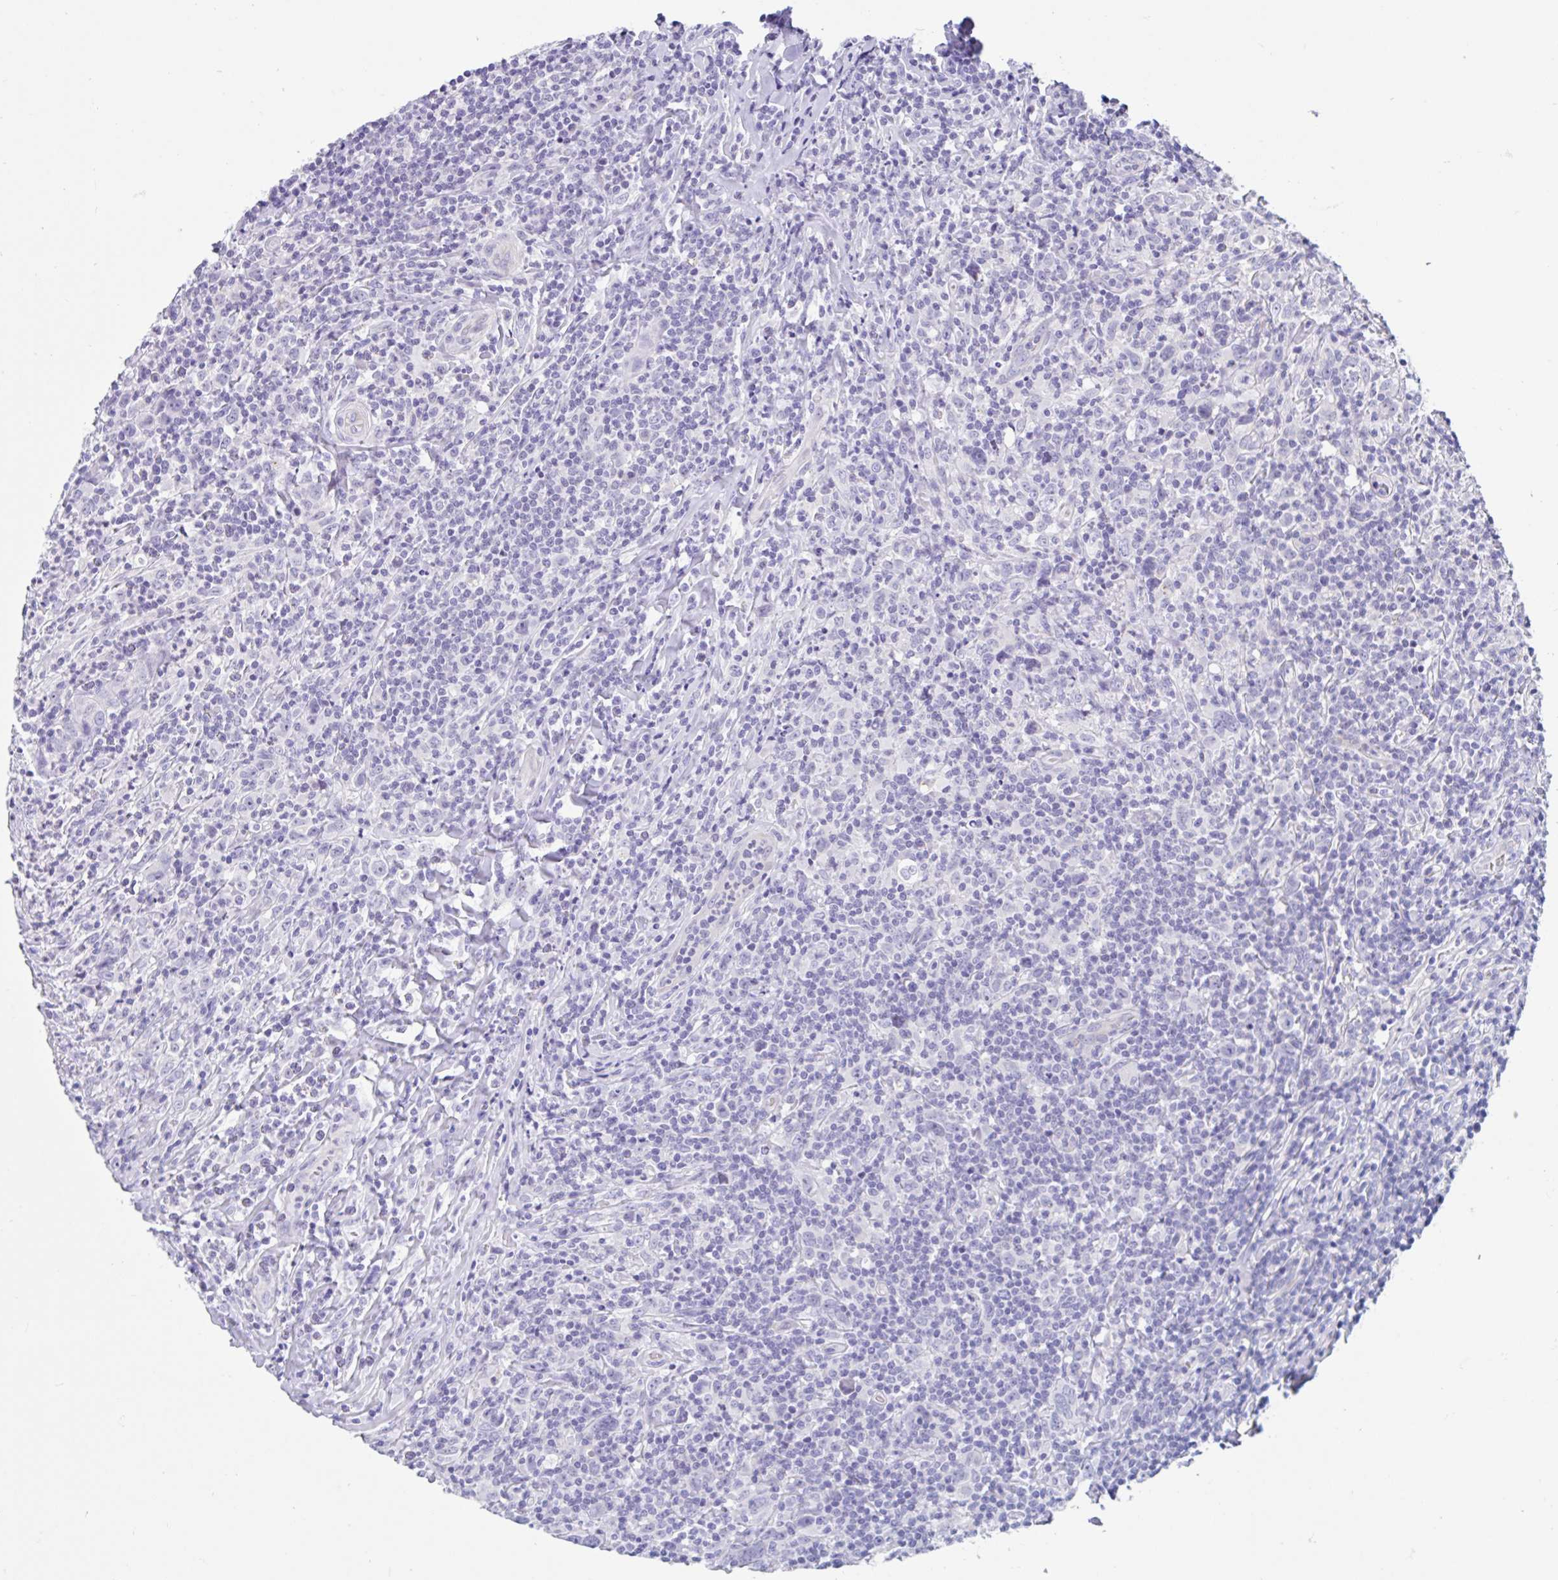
{"staining": {"intensity": "negative", "quantity": "none", "location": "none"}, "tissue": "lymphoma", "cell_type": "Tumor cells", "image_type": "cancer", "snomed": [{"axis": "morphology", "description": "Hodgkin's disease, NOS"}, {"axis": "topography", "description": "Lymph node"}], "caption": "The immunohistochemistry (IHC) photomicrograph has no significant expression in tumor cells of lymphoma tissue.", "gene": "OR6N2", "patient": {"sex": "female", "age": 18}}